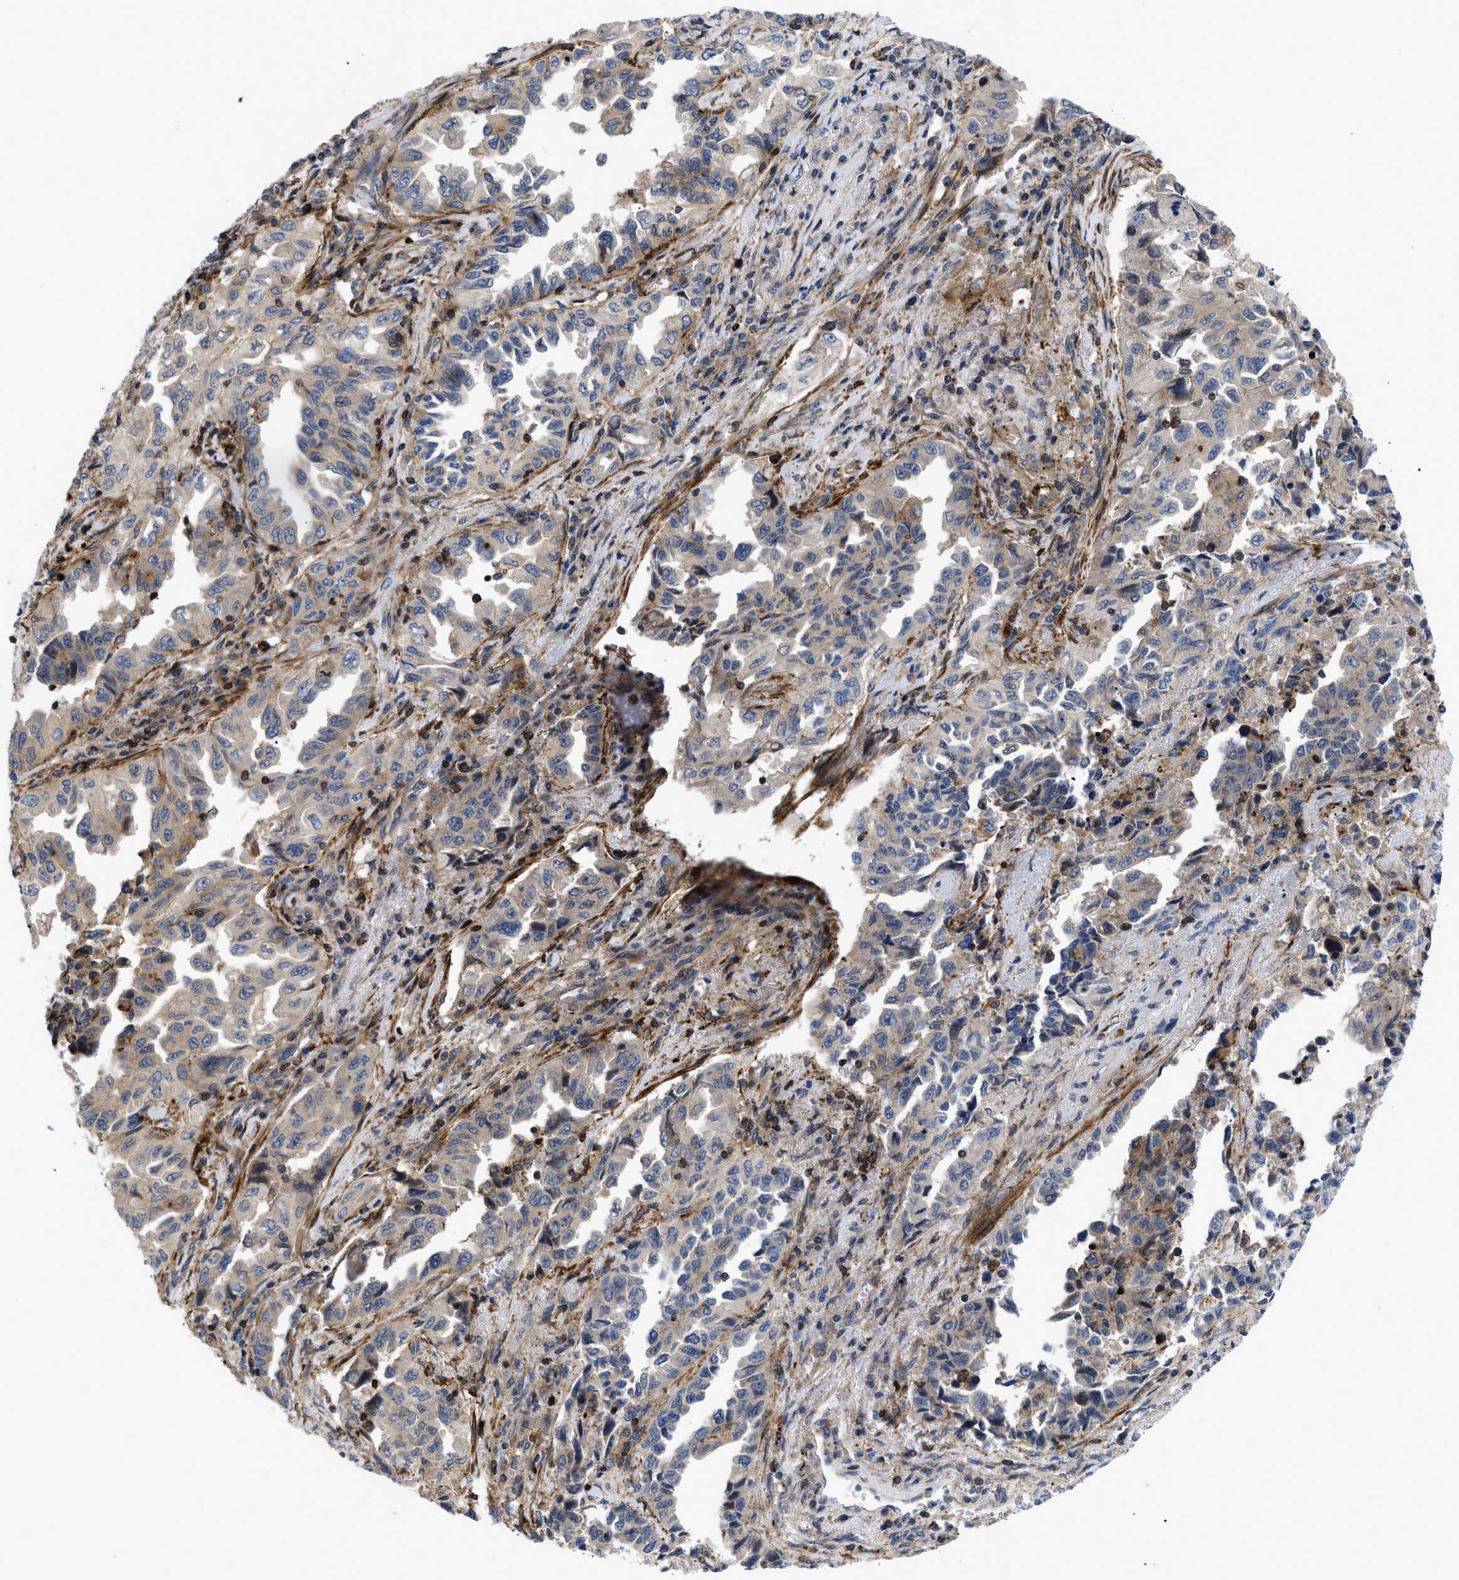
{"staining": {"intensity": "weak", "quantity": ">75%", "location": "cytoplasmic/membranous"}, "tissue": "lung cancer", "cell_type": "Tumor cells", "image_type": "cancer", "snomed": [{"axis": "morphology", "description": "Adenocarcinoma, NOS"}, {"axis": "topography", "description": "Lung"}], "caption": "Lung cancer tissue shows weak cytoplasmic/membranous positivity in approximately >75% of tumor cells Immunohistochemistry (ihc) stains the protein of interest in brown and the nuclei are stained blue.", "gene": "SPAST", "patient": {"sex": "female", "age": 51}}